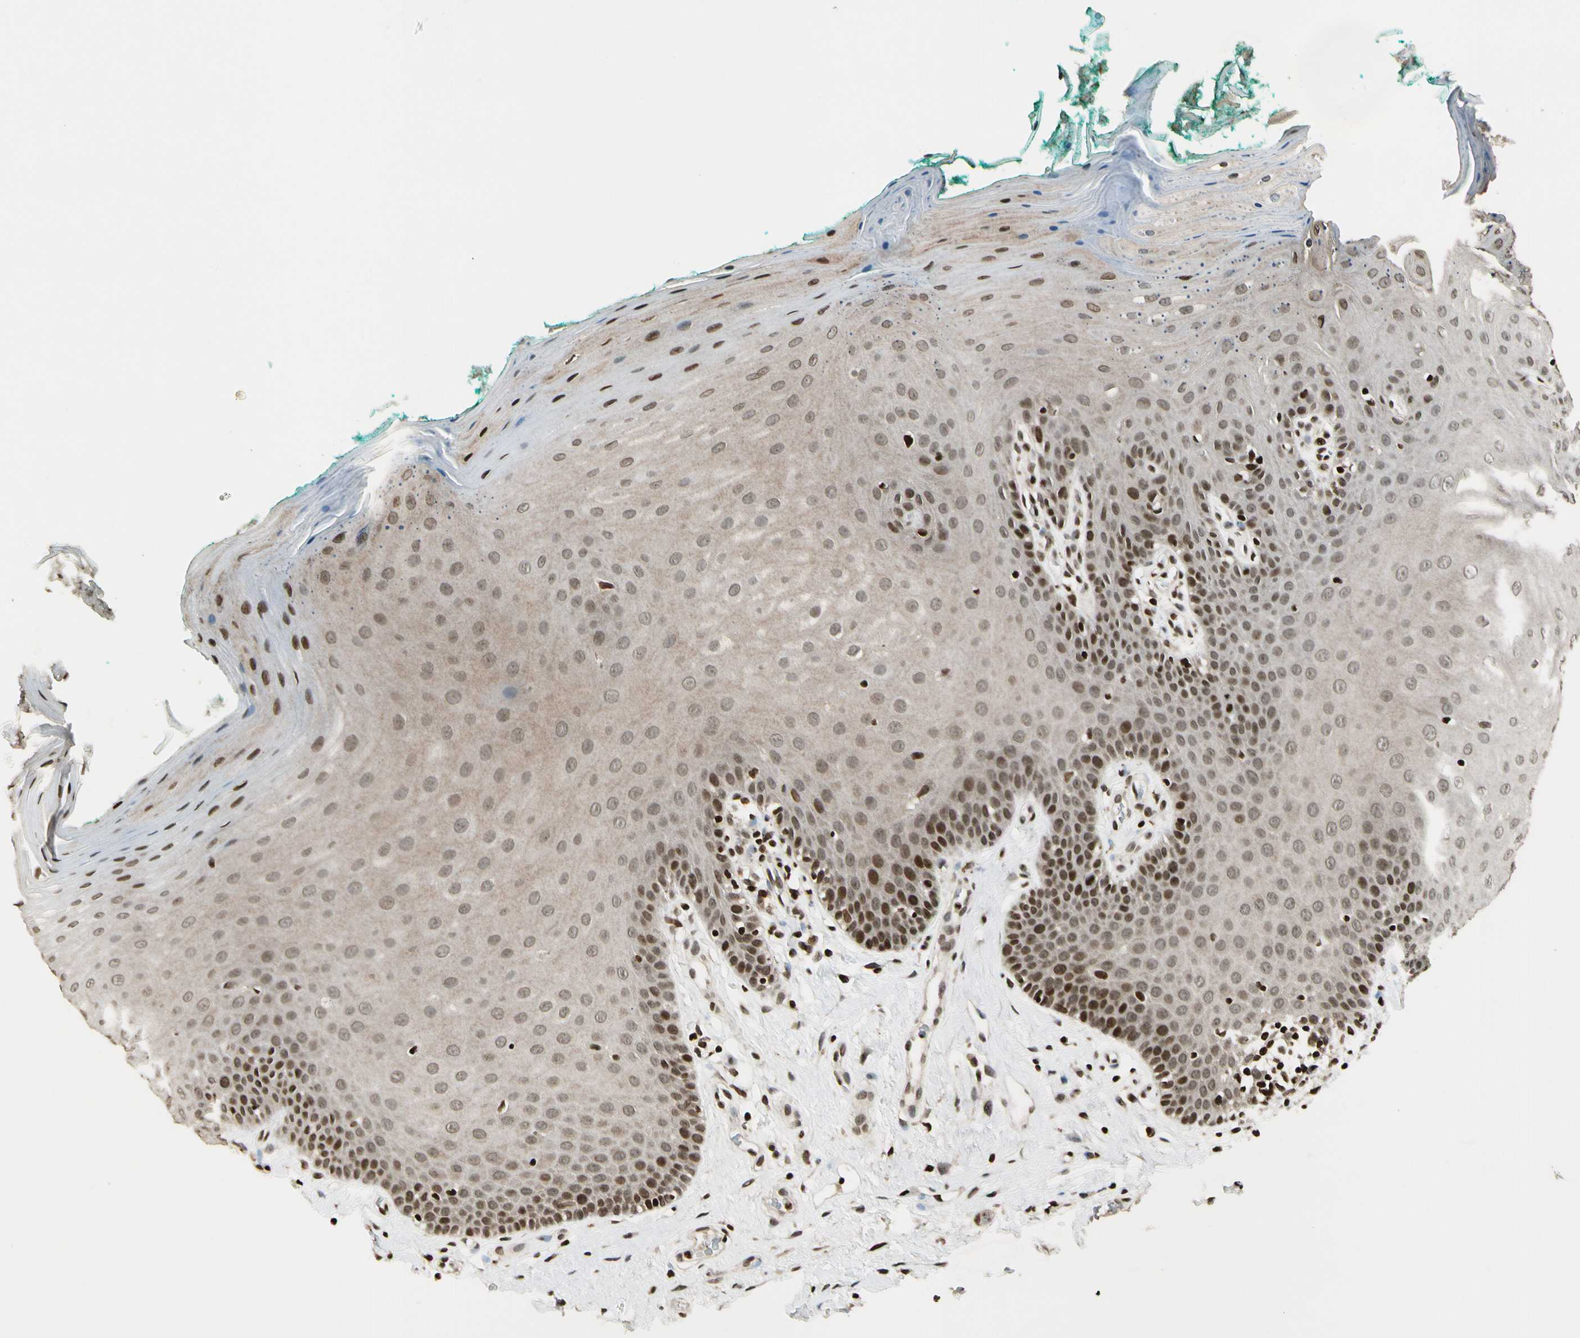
{"staining": {"intensity": "moderate", "quantity": ">75%", "location": "cytoplasmic/membranous,nuclear"}, "tissue": "oral mucosa", "cell_type": "Squamous epithelial cells", "image_type": "normal", "snomed": [{"axis": "morphology", "description": "Normal tissue, NOS"}, {"axis": "topography", "description": "Skeletal muscle"}, {"axis": "topography", "description": "Oral tissue"}], "caption": "This is a micrograph of immunohistochemistry staining of benign oral mucosa, which shows moderate positivity in the cytoplasmic/membranous,nuclear of squamous epithelial cells.", "gene": "TSHZ3", "patient": {"sex": "male", "age": 58}}